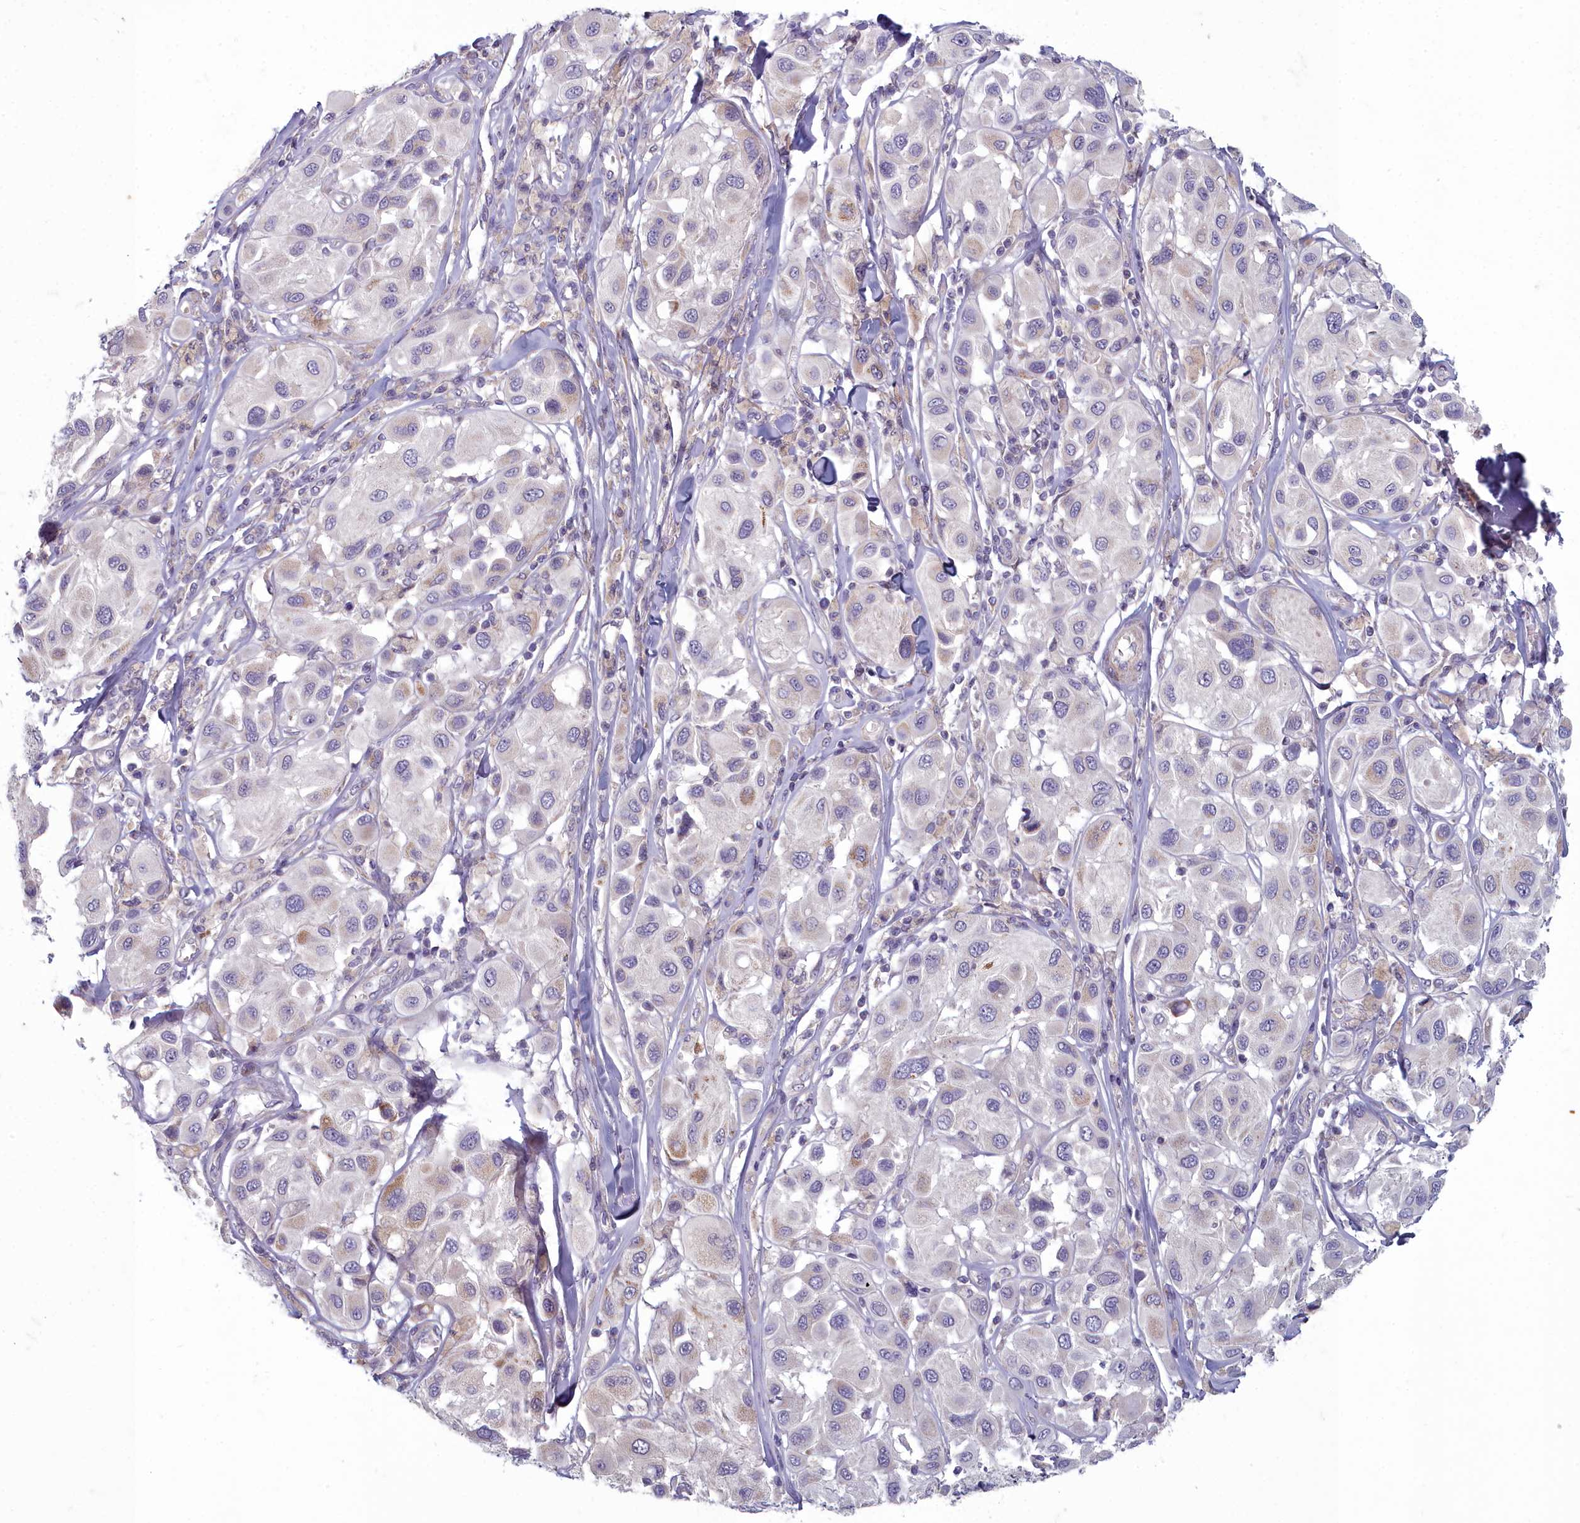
{"staining": {"intensity": "negative", "quantity": "none", "location": "none"}, "tissue": "melanoma", "cell_type": "Tumor cells", "image_type": "cancer", "snomed": [{"axis": "morphology", "description": "Malignant melanoma, Metastatic site"}, {"axis": "topography", "description": "Skin"}], "caption": "Malignant melanoma (metastatic site) was stained to show a protein in brown. There is no significant staining in tumor cells.", "gene": "INSYN2A", "patient": {"sex": "male", "age": 41}}